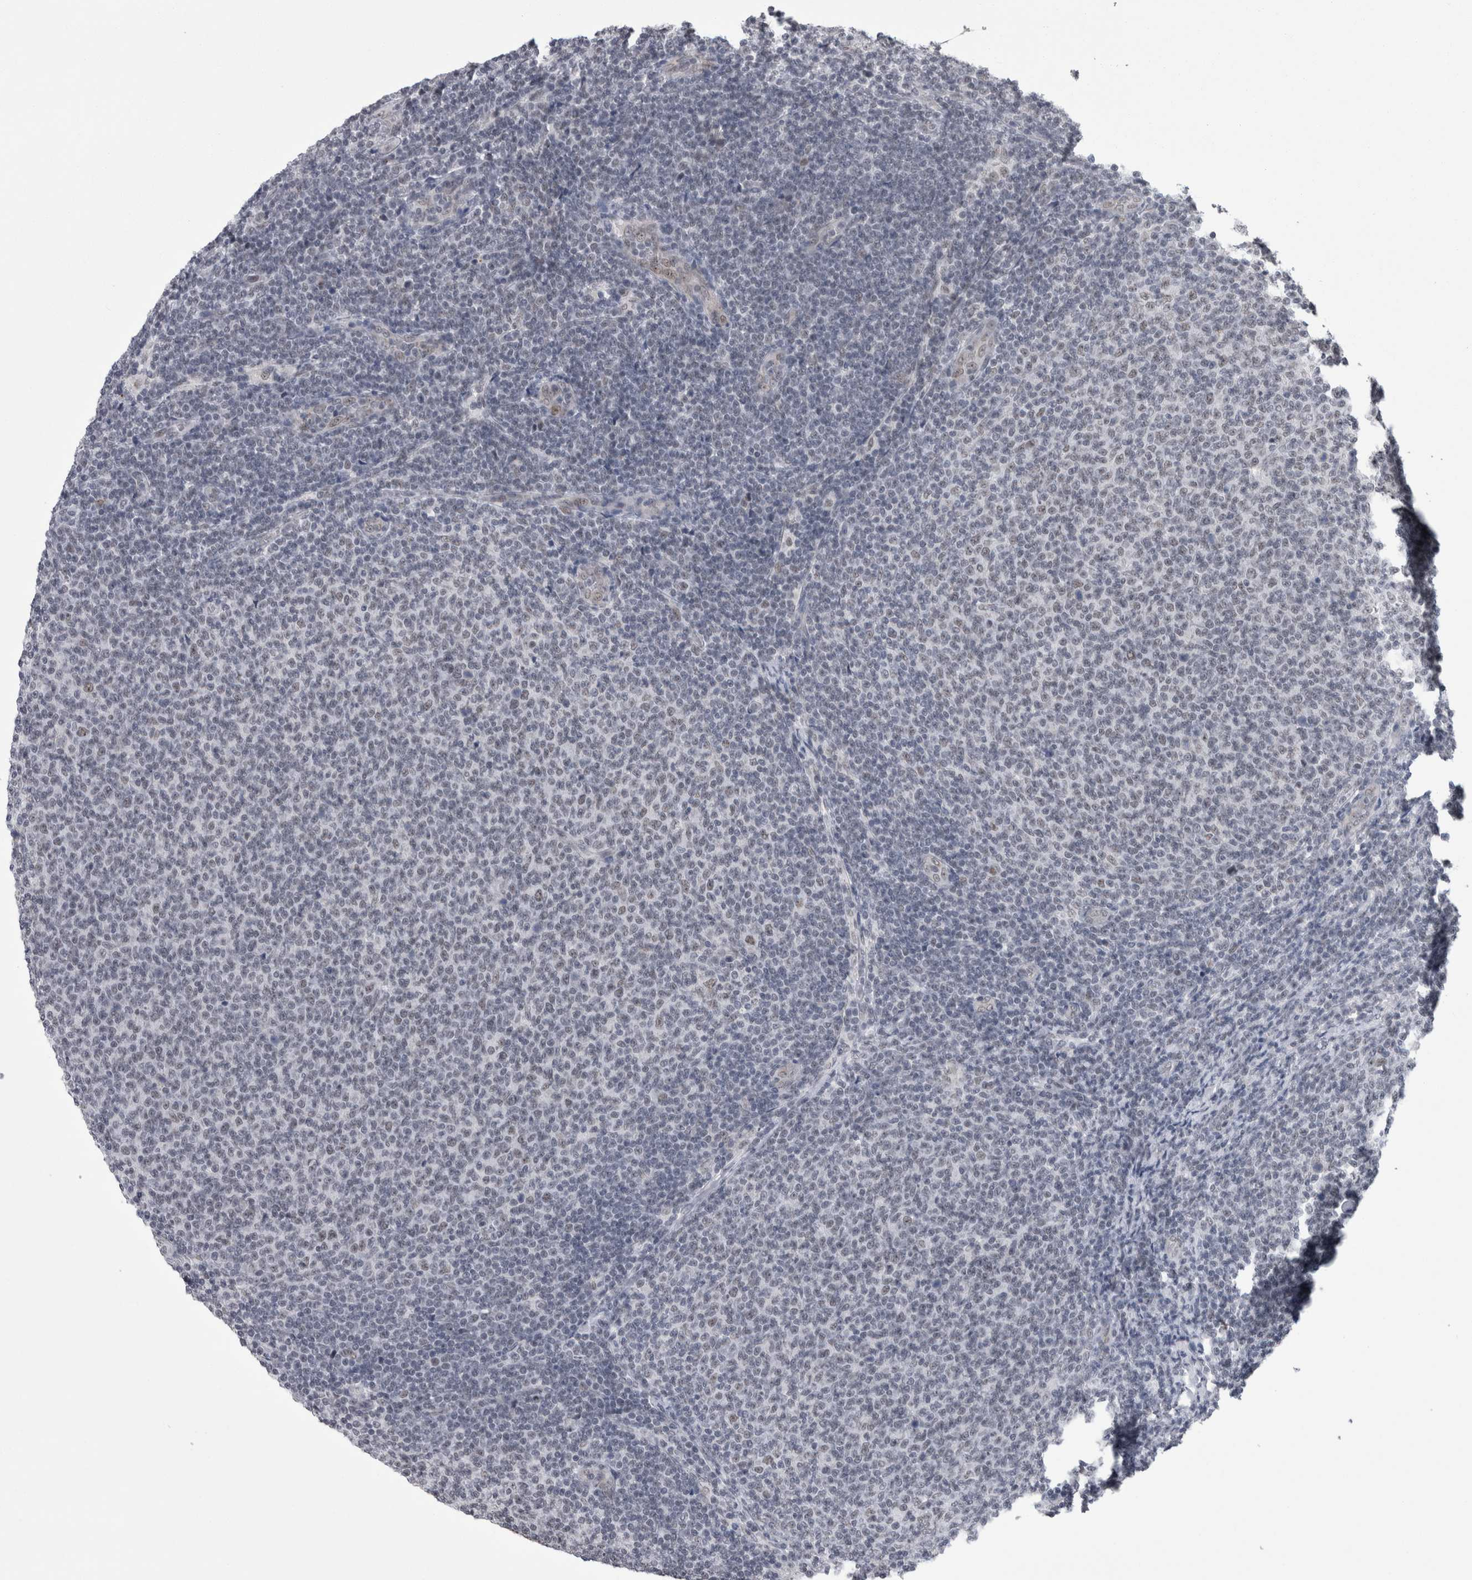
{"staining": {"intensity": "negative", "quantity": "none", "location": "none"}, "tissue": "lymphoma", "cell_type": "Tumor cells", "image_type": "cancer", "snomed": [{"axis": "morphology", "description": "Malignant lymphoma, non-Hodgkin's type, Low grade"}, {"axis": "topography", "description": "Lymph node"}], "caption": "The photomicrograph reveals no staining of tumor cells in lymphoma.", "gene": "CPSF2", "patient": {"sex": "male", "age": 66}}